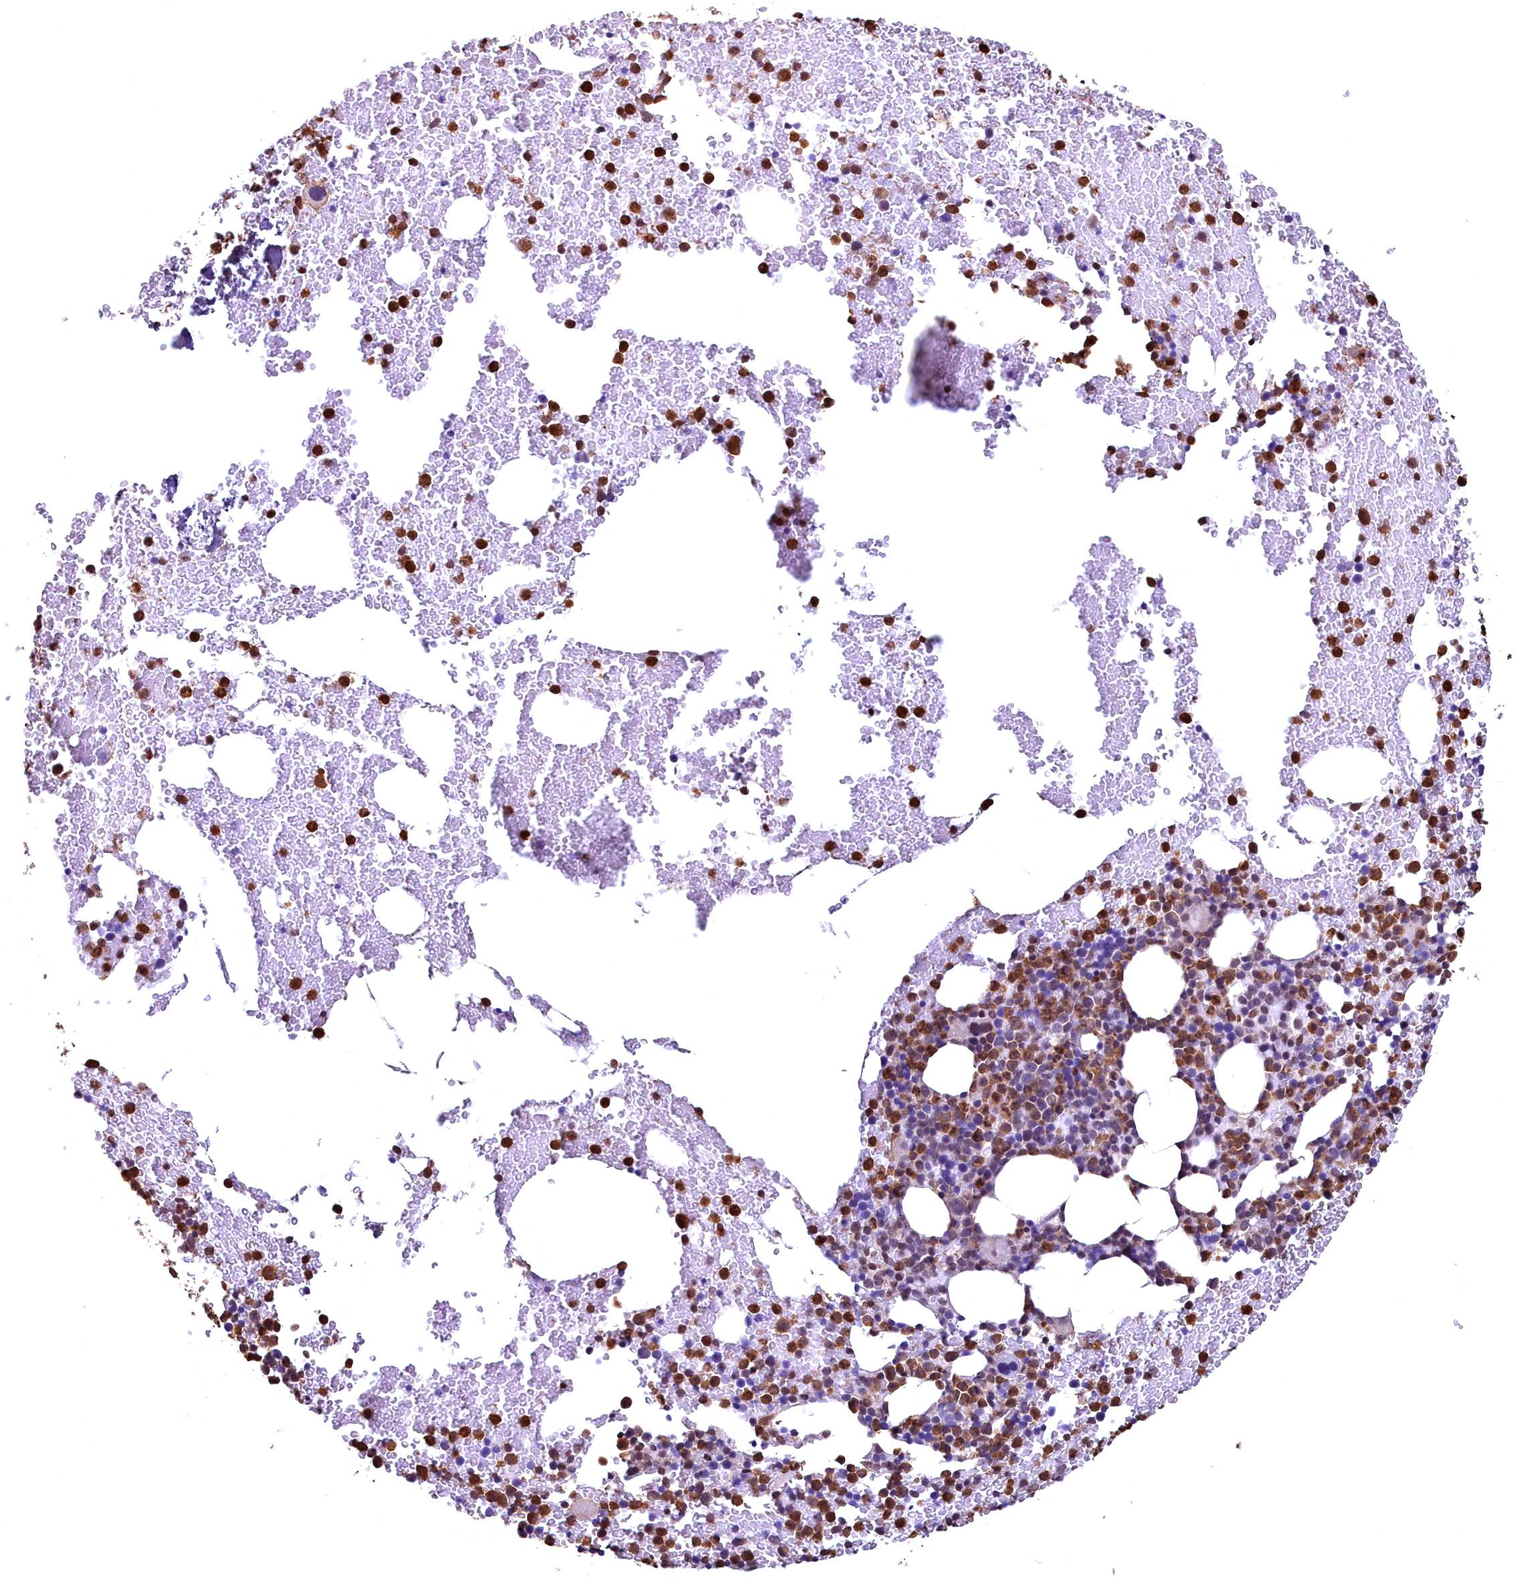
{"staining": {"intensity": "moderate", "quantity": "25%-75%", "location": "cytoplasmic/membranous,nuclear"}, "tissue": "bone marrow", "cell_type": "Hematopoietic cells", "image_type": "normal", "snomed": [{"axis": "morphology", "description": "Normal tissue, NOS"}, {"axis": "topography", "description": "Bone marrow"}], "caption": "Hematopoietic cells display medium levels of moderate cytoplasmic/membranous,nuclear staining in about 25%-75% of cells in normal human bone marrow. (IHC, brightfield microscopy, high magnification).", "gene": "GAPDH", "patient": {"sex": "male", "age": 57}}